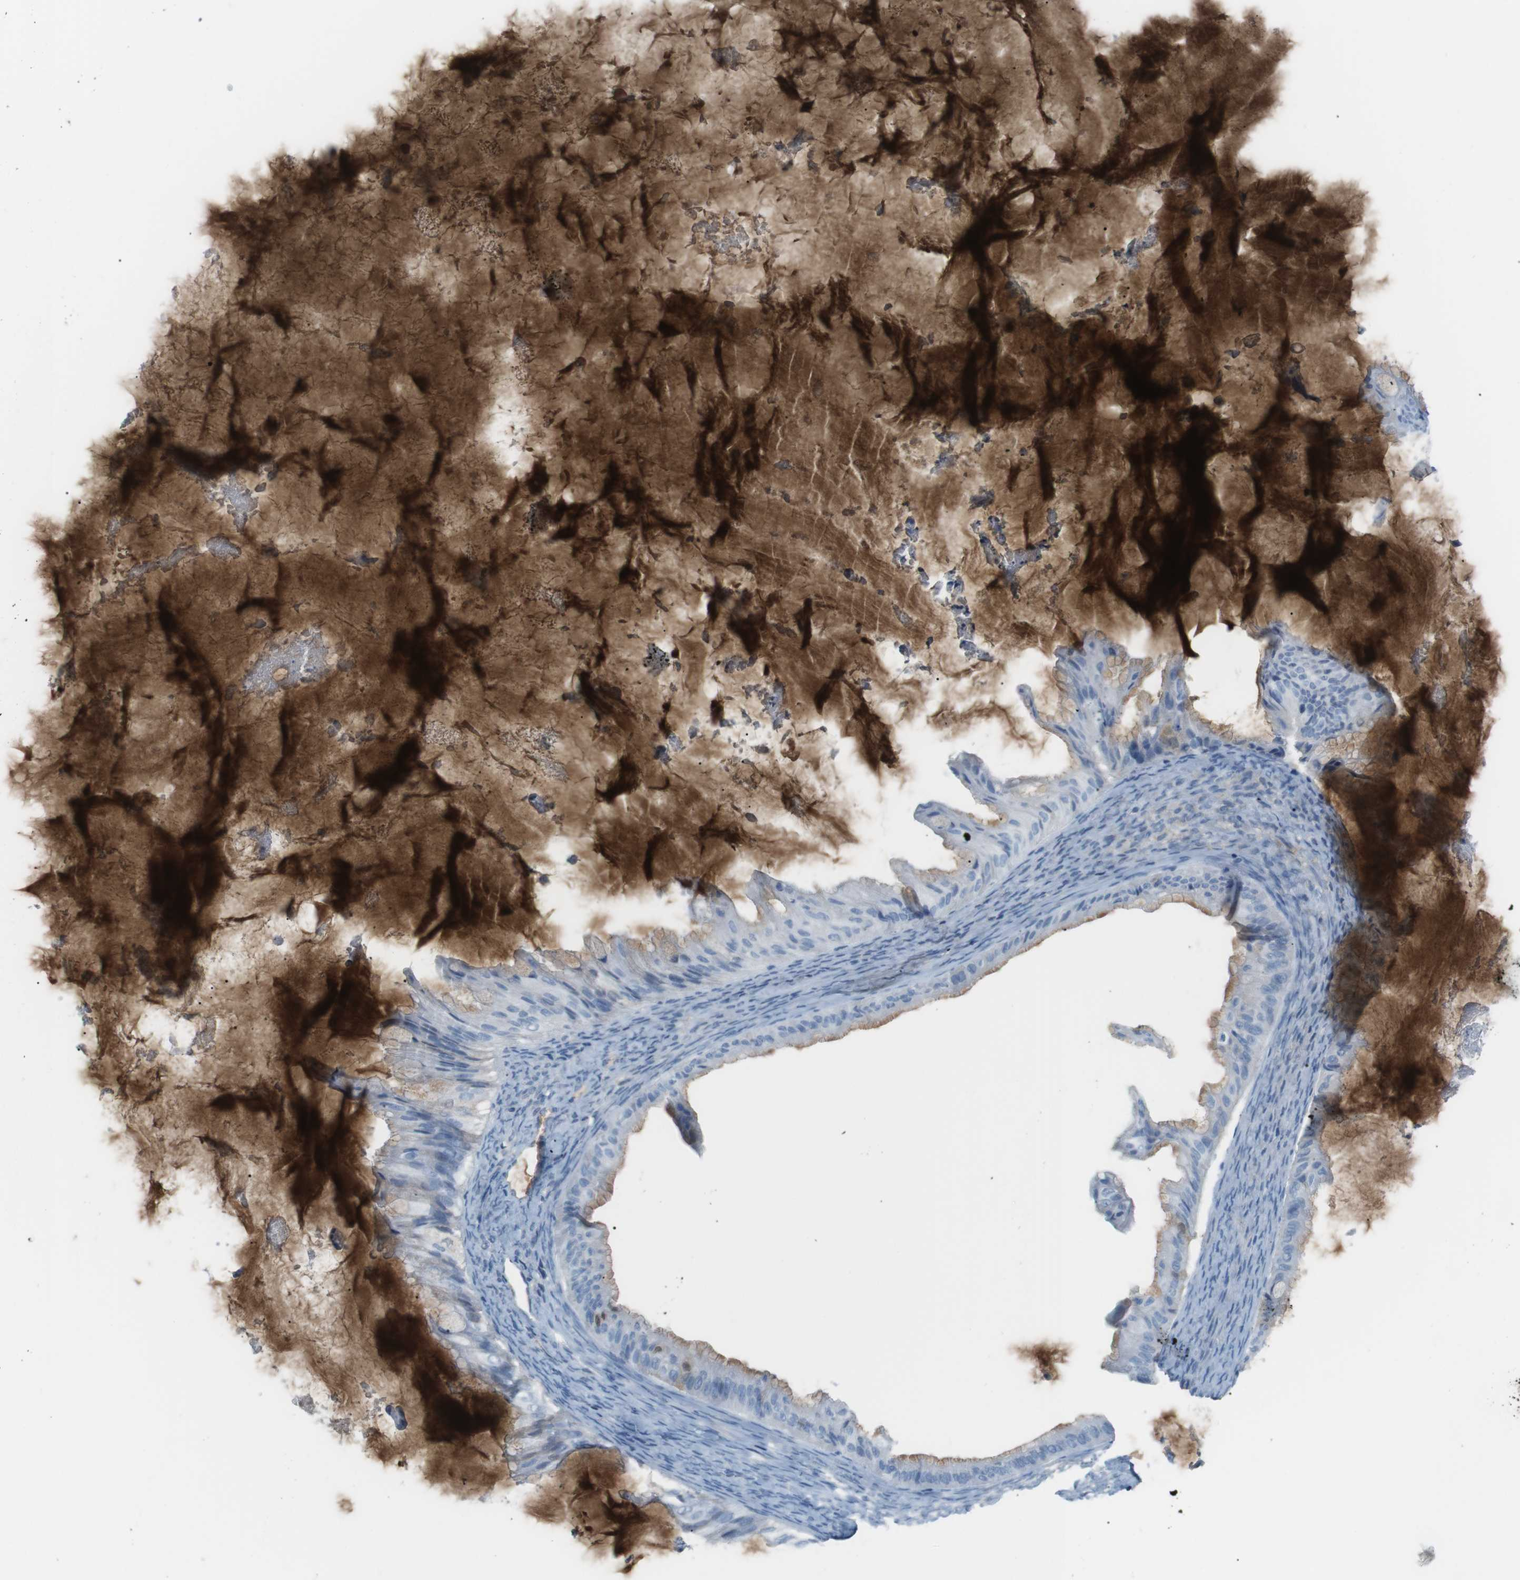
{"staining": {"intensity": "weak", "quantity": "<25%", "location": "cytoplasmic/membranous"}, "tissue": "ovarian cancer", "cell_type": "Tumor cells", "image_type": "cancer", "snomed": [{"axis": "morphology", "description": "Cystadenocarcinoma, mucinous, NOS"}, {"axis": "topography", "description": "Ovary"}], "caption": "Immunohistochemical staining of human ovarian mucinous cystadenocarcinoma shows no significant positivity in tumor cells.", "gene": "AZGP1", "patient": {"sex": "female", "age": 61}}